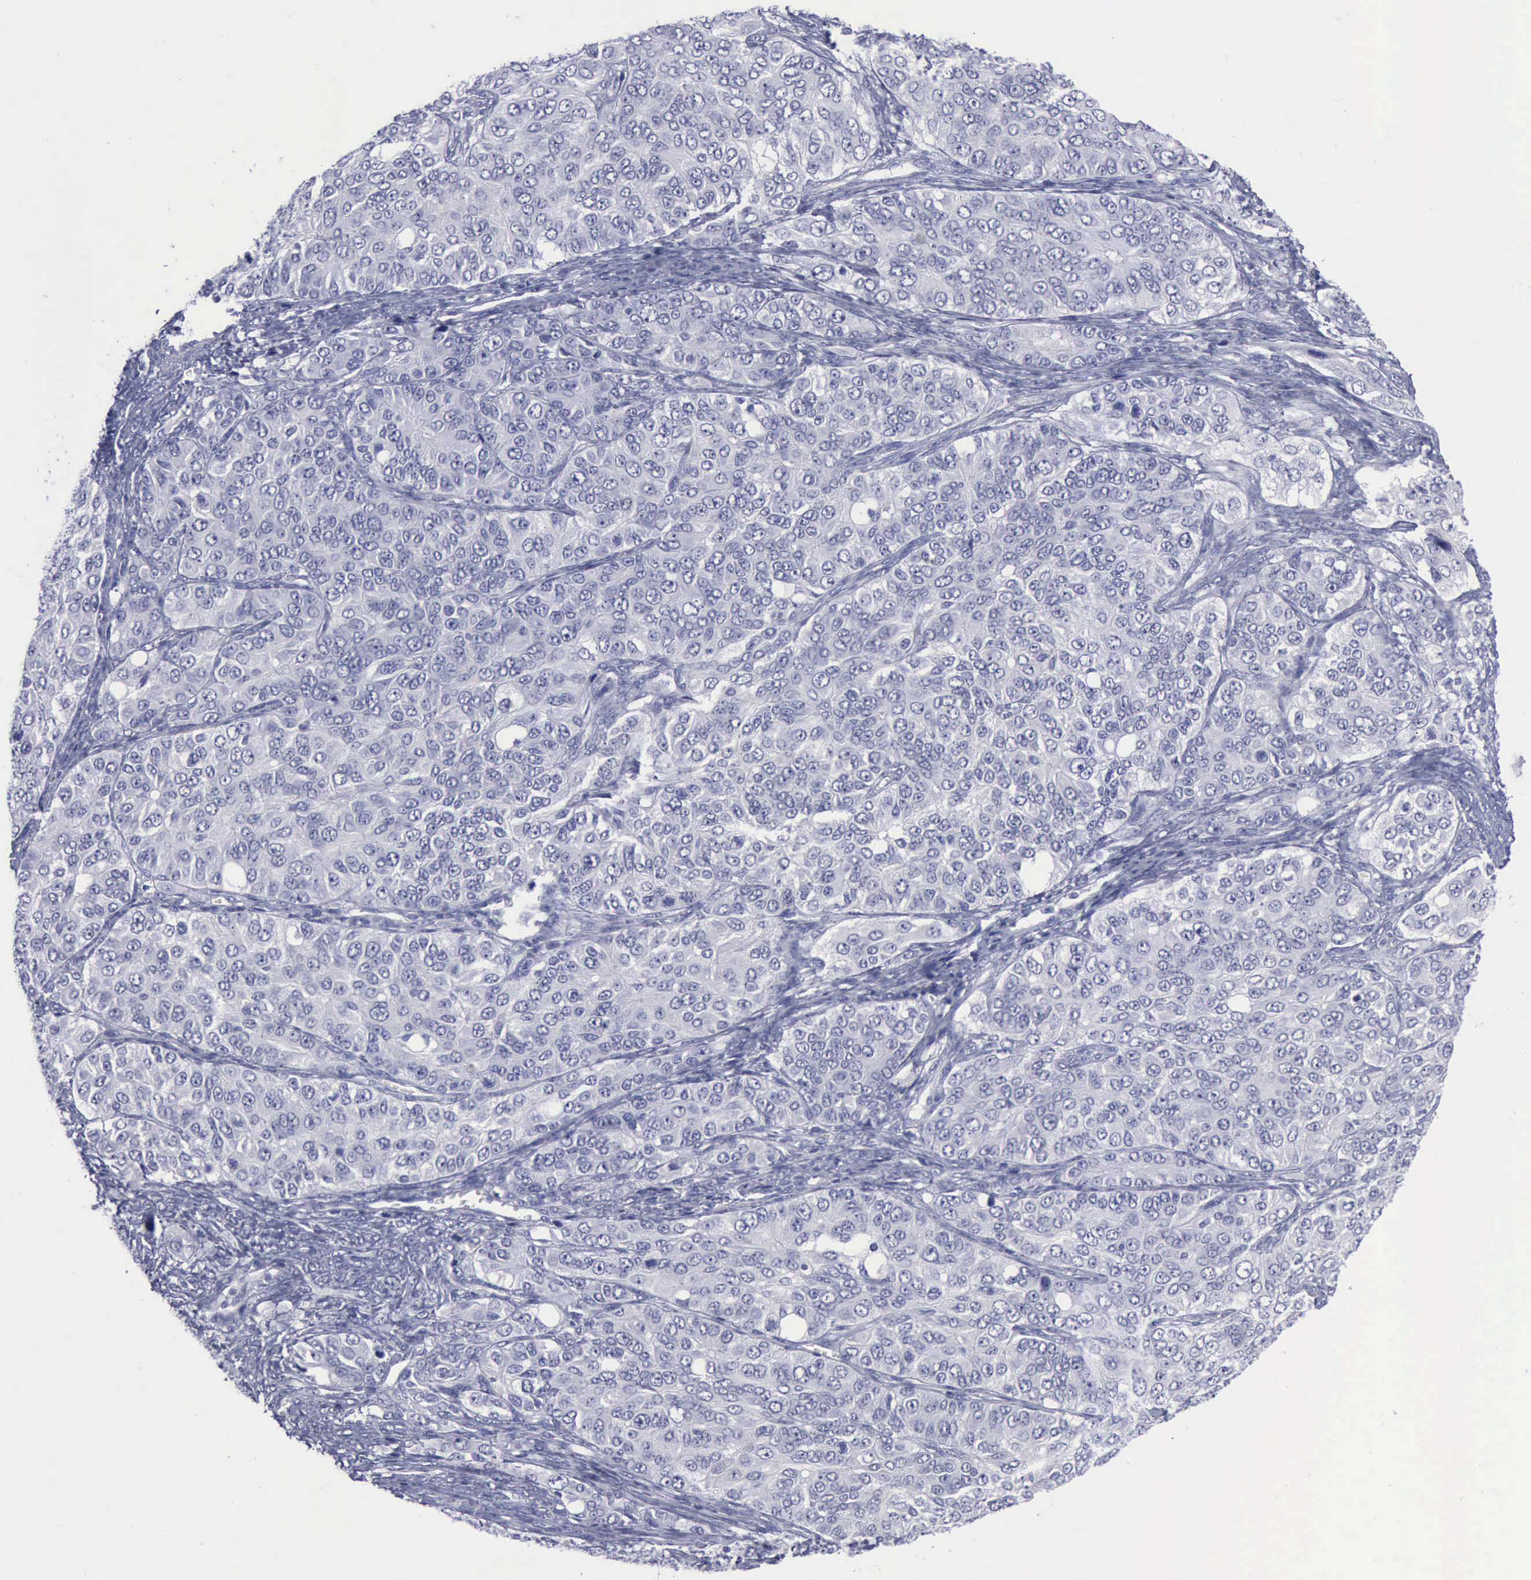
{"staining": {"intensity": "negative", "quantity": "none", "location": "none"}, "tissue": "ovarian cancer", "cell_type": "Tumor cells", "image_type": "cancer", "snomed": [{"axis": "morphology", "description": "Carcinoma, endometroid"}, {"axis": "topography", "description": "Ovary"}], "caption": "Protein analysis of endometroid carcinoma (ovarian) exhibits no significant staining in tumor cells.", "gene": "KRT13", "patient": {"sex": "female", "age": 51}}